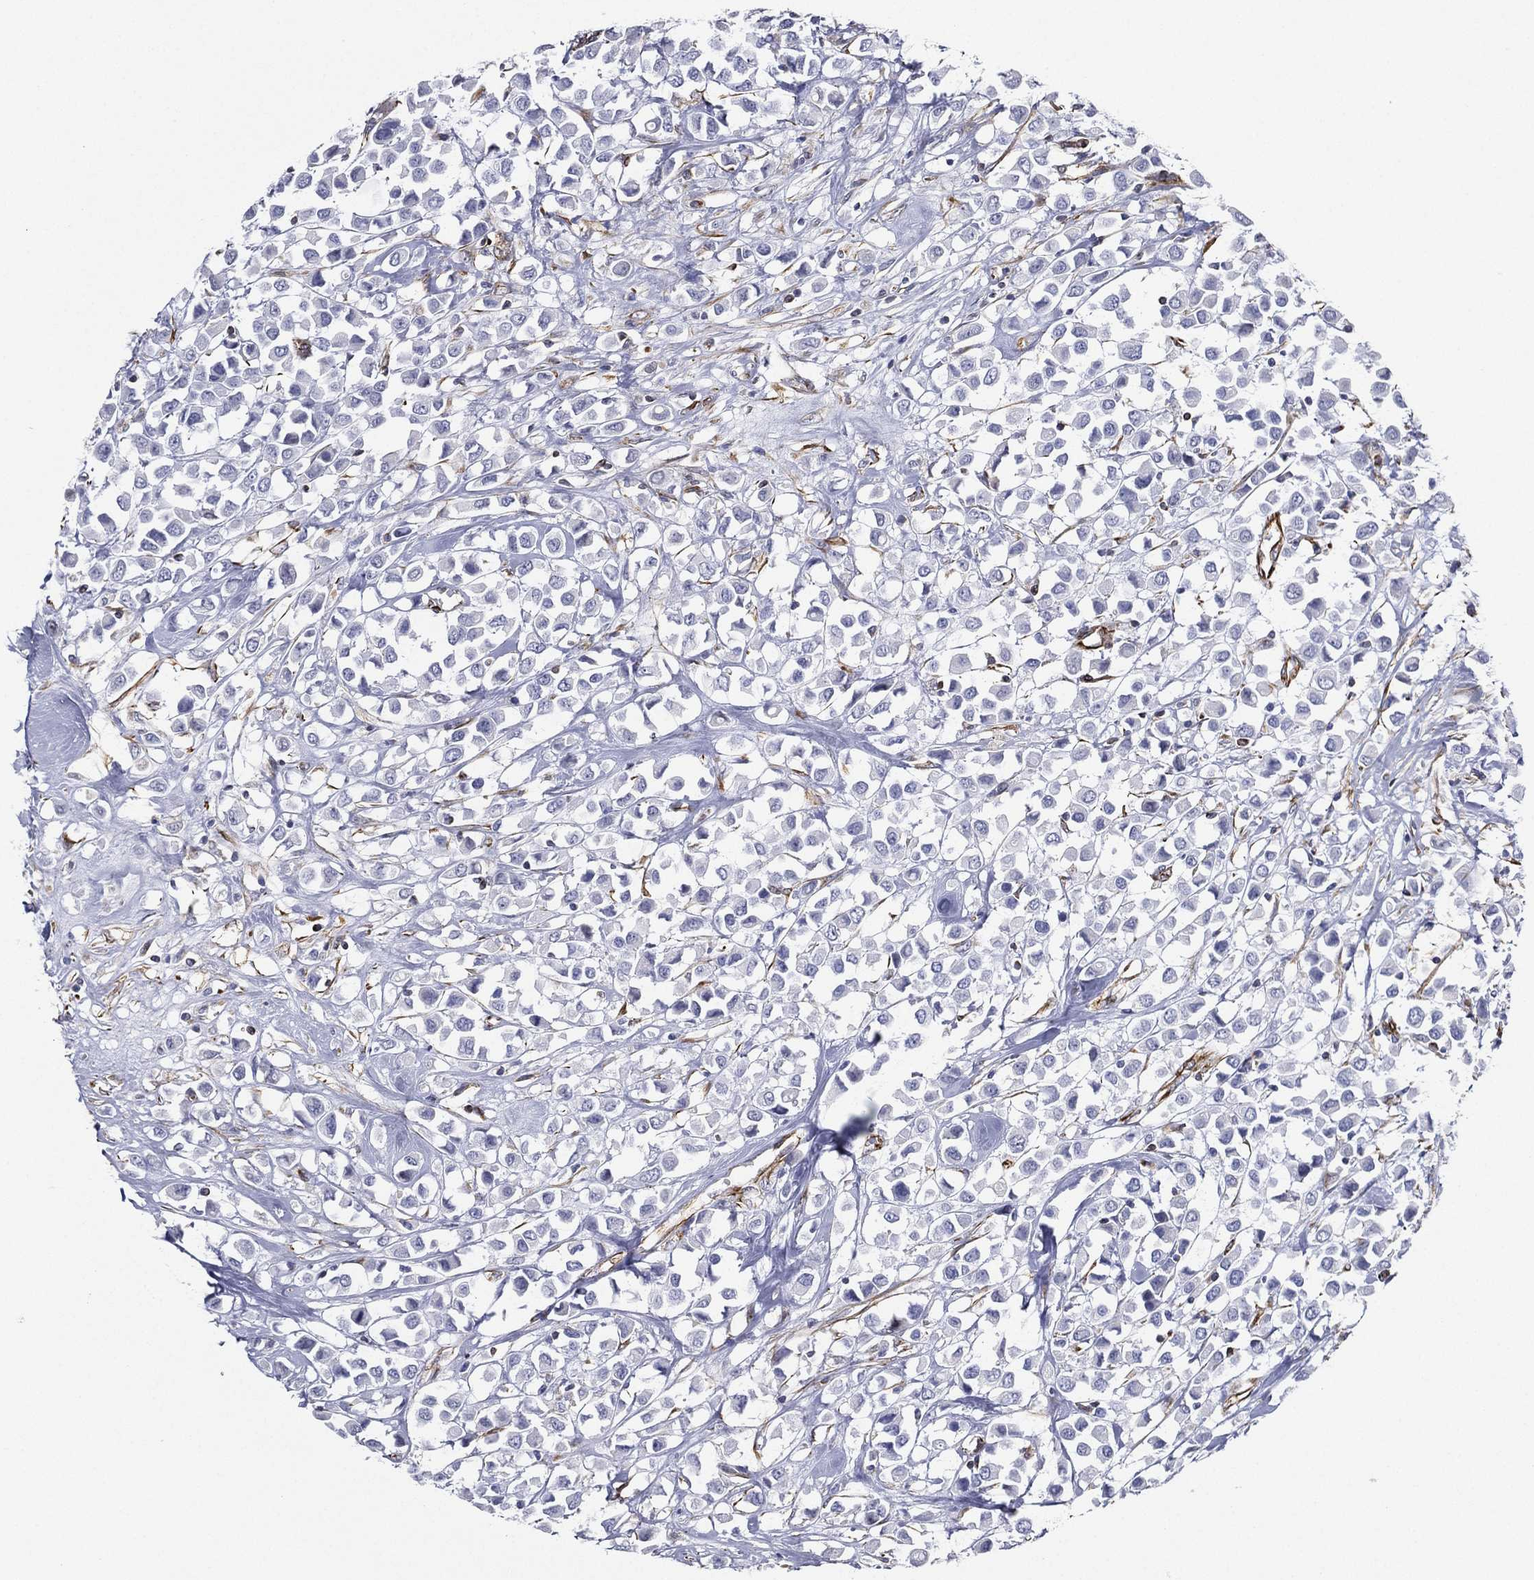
{"staining": {"intensity": "negative", "quantity": "none", "location": "none"}, "tissue": "breast cancer", "cell_type": "Tumor cells", "image_type": "cancer", "snomed": [{"axis": "morphology", "description": "Duct carcinoma"}, {"axis": "topography", "description": "Breast"}], "caption": "Immunohistochemical staining of human breast invasive ductal carcinoma demonstrates no significant expression in tumor cells.", "gene": "MAS1", "patient": {"sex": "female", "age": 61}}